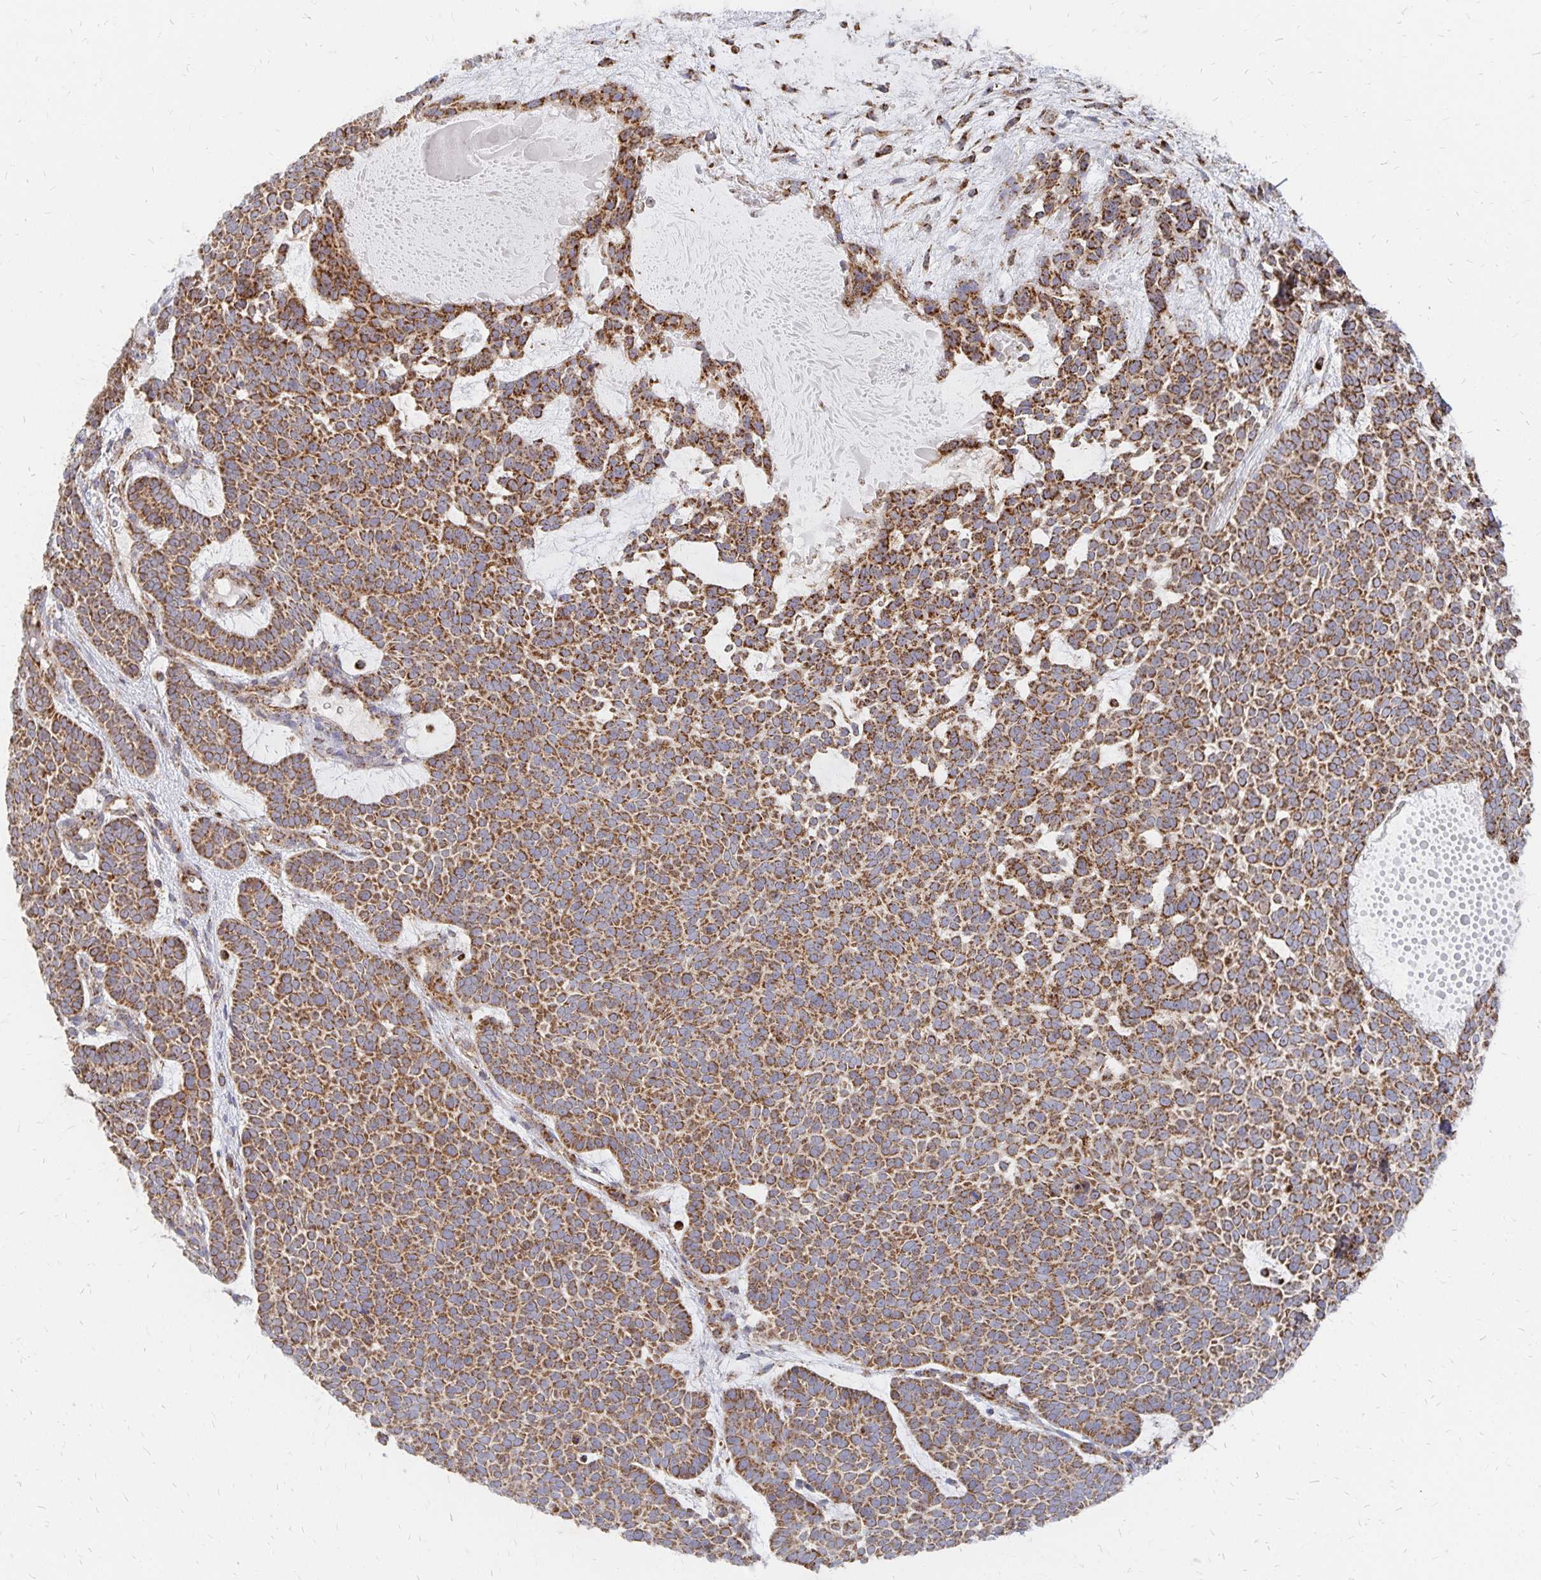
{"staining": {"intensity": "strong", "quantity": ">75%", "location": "cytoplasmic/membranous"}, "tissue": "skin cancer", "cell_type": "Tumor cells", "image_type": "cancer", "snomed": [{"axis": "morphology", "description": "Basal cell carcinoma"}, {"axis": "topography", "description": "Skin"}], "caption": "Skin cancer stained for a protein exhibits strong cytoplasmic/membranous positivity in tumor cells. (DAB (3,3'-diaminobenzidine) = brown stain, brightfield microscopy at high magnification).", "gene": "STOML2", "patient": {"sex": "female", "age": 82}}